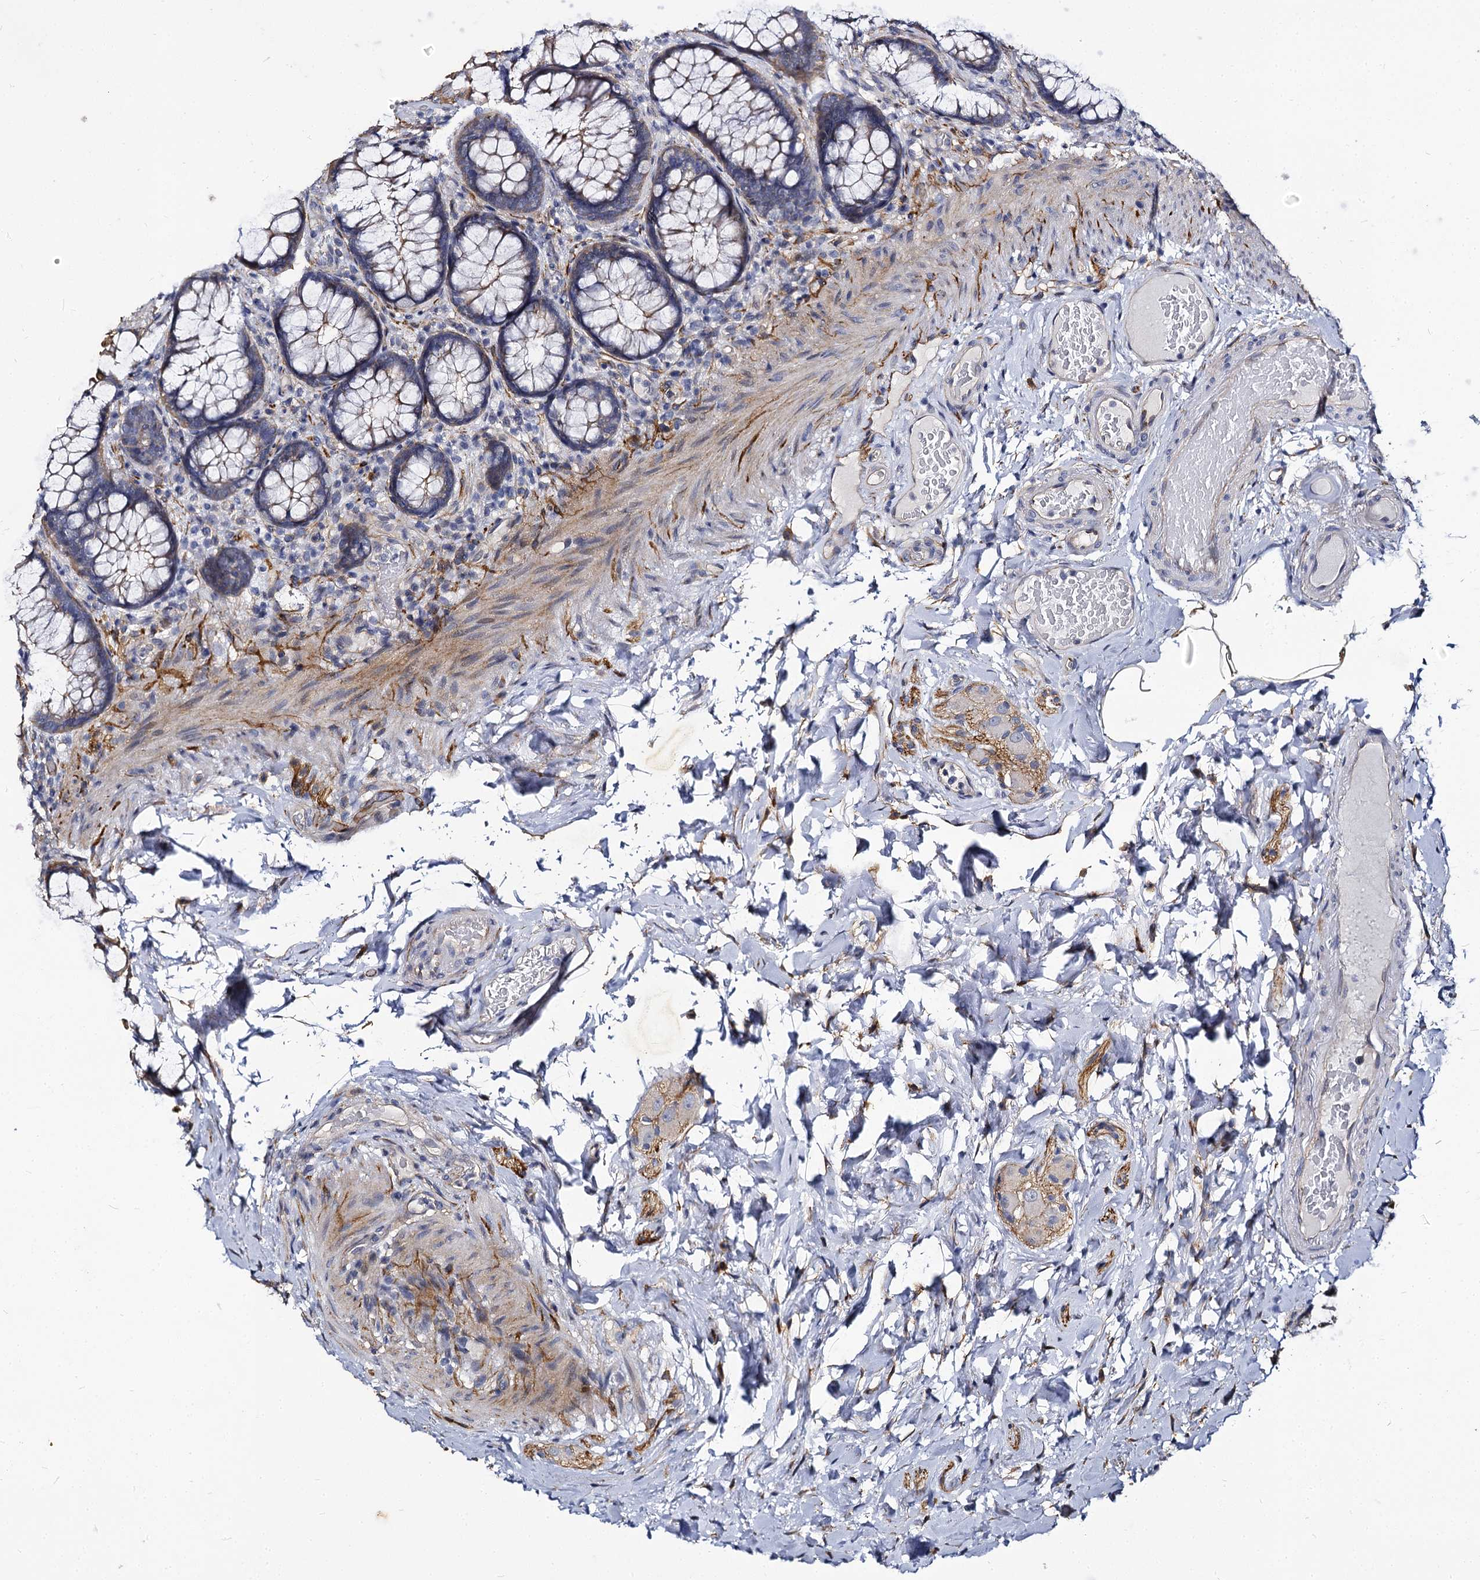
{"staining": {"intensity": "moderate", "quantity": "<25%", "location": "cytoplasmic/membranous"}, "tissue": "rectum", "cell_type": "Glandular cells", "image_type": "normal", "snomed": [{"axis": "morphology", "description": "Normal tissue, NOS"}, {"axis": "topography", "description": "Rectum"}], "caption": "Unremarkable rectum shows moderate cytoplasmic/membranous expression in approximately <25% of glandular cells.", "gene": "CBFB", "patient": {"sex": "male", "age": 83}}